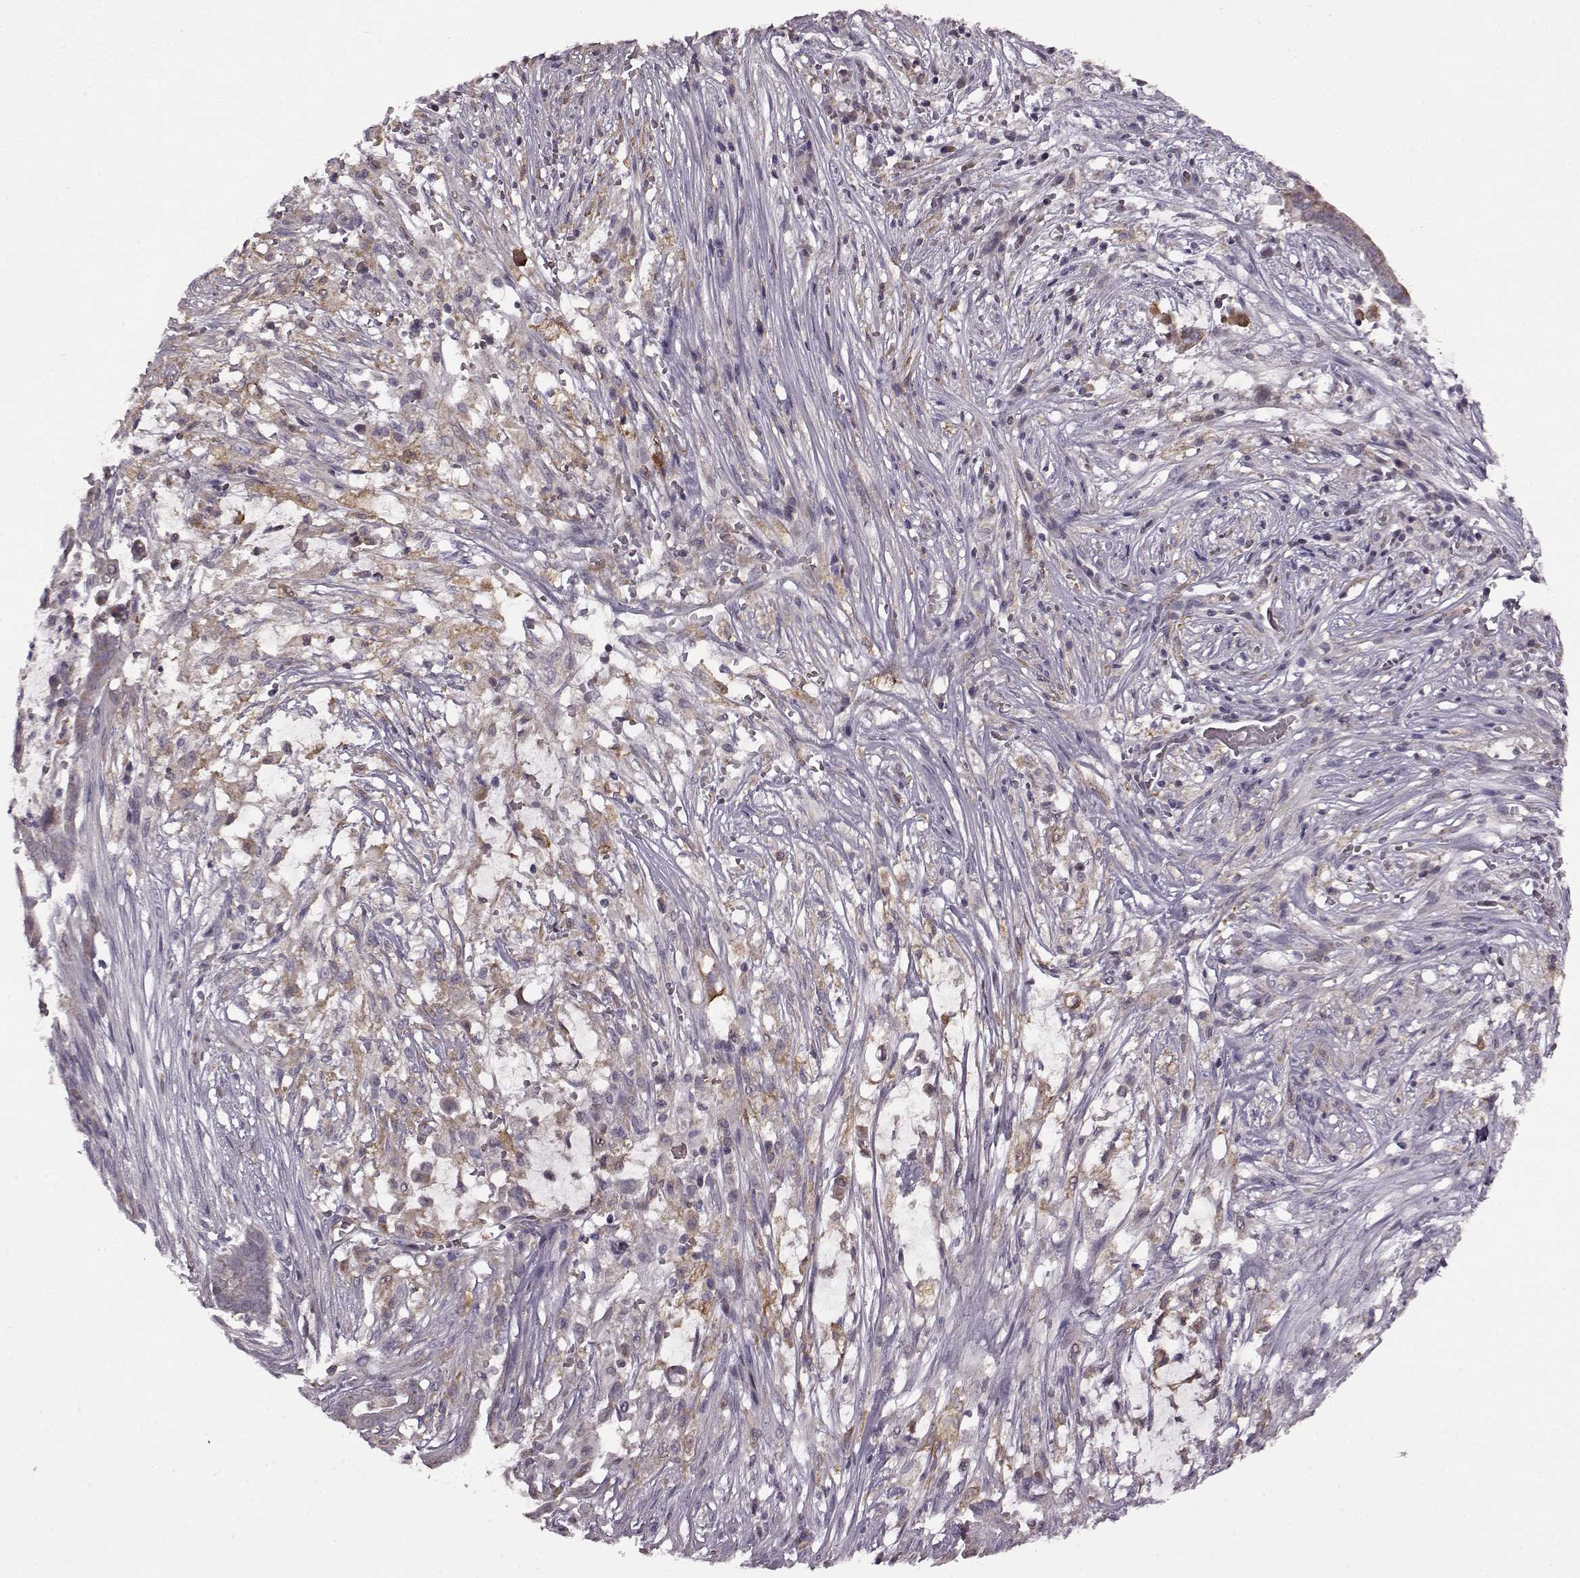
{"staining": {"intensity": "moderate", "quantity": ">75%", "location": "cytoplasmic/membranous"}, "tissue": "pancreatic cancer", "cell_type": "Tumor cells", "image_type": "cancer", "snomed": [{"axis": "morphology", "description": "Adenocarcinoma, NOS"}, {"axis": "topography", "description": "Pancreas"}], "caption": "High-magnification brightfield microscopy of pancreatic cancer stained with DAB (3,3'-diaminobenzidine) (brown) and counterstained with hematoxylin (blue). tumor cells exhibit moderate cytoplasmic/membranous positivity is seen in approximately>75% of cells. Immunohistochemistry stains the protein of interest in brown and the nuclei are stained blue.", "gene": "MTSS1", "patient": {"sex": "male", "age": 61}}